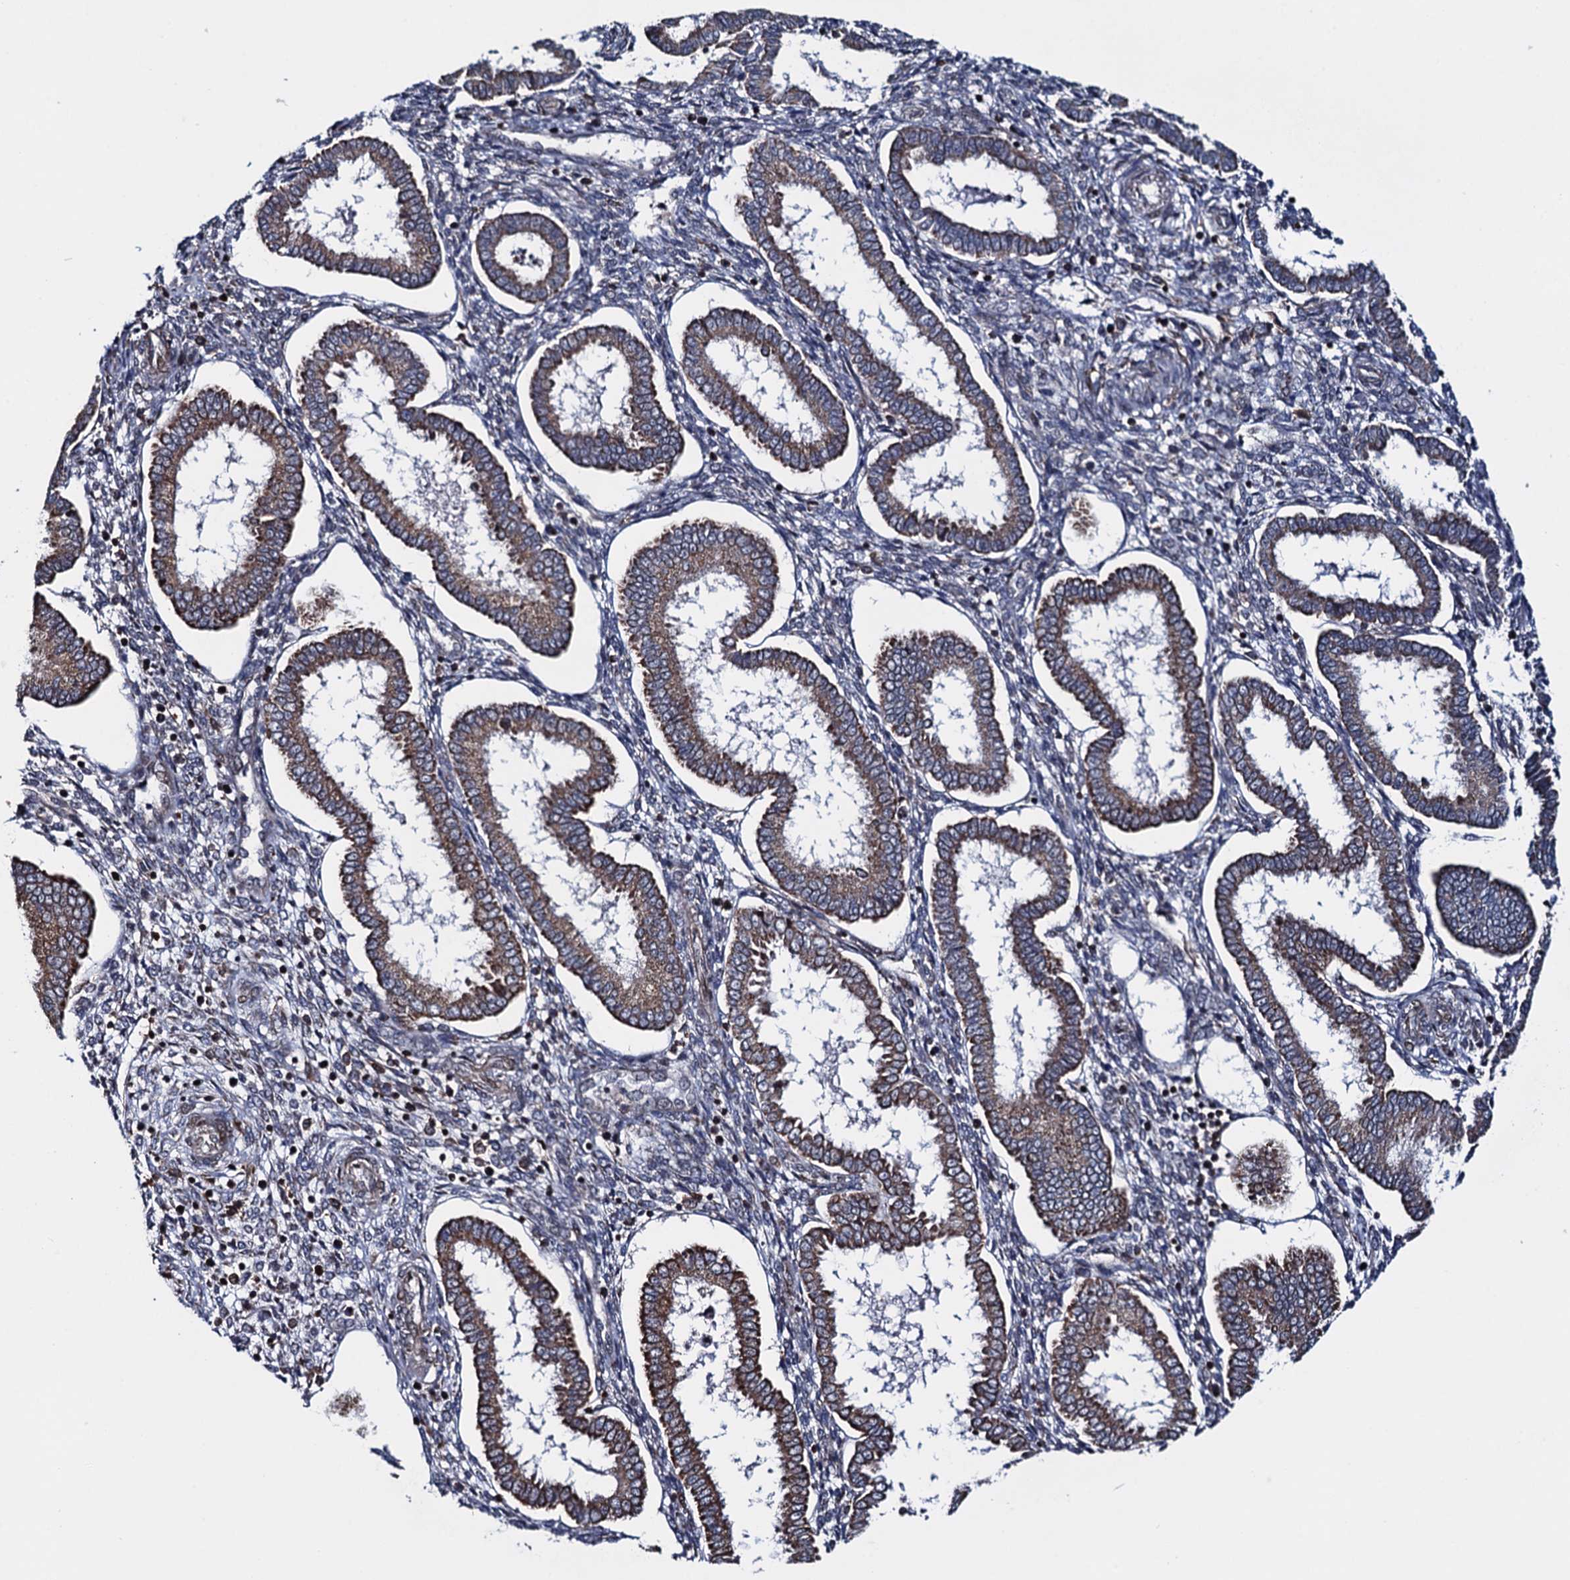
{"staining": {"intensity": "moderate", "quantity": "<25%", "location": "cytoplasmic/membranous"}, "tissue": "endometrium", "cell_type": "Cells in endometrial stroma", "image_type": "normal", "snomed": [{"axis": "morphology", "description": "Normal tissue, NOS"}, {"axis": "topography", "description": "Endometrium"}], "caption": "A low amount of moderate cytoplasmic/membranous positivity is present in about <25% of cells in endometrial stroma in benign endometrium.", "gene": "CCDC102A", "patient": {"sex": "female", "age": 24}}